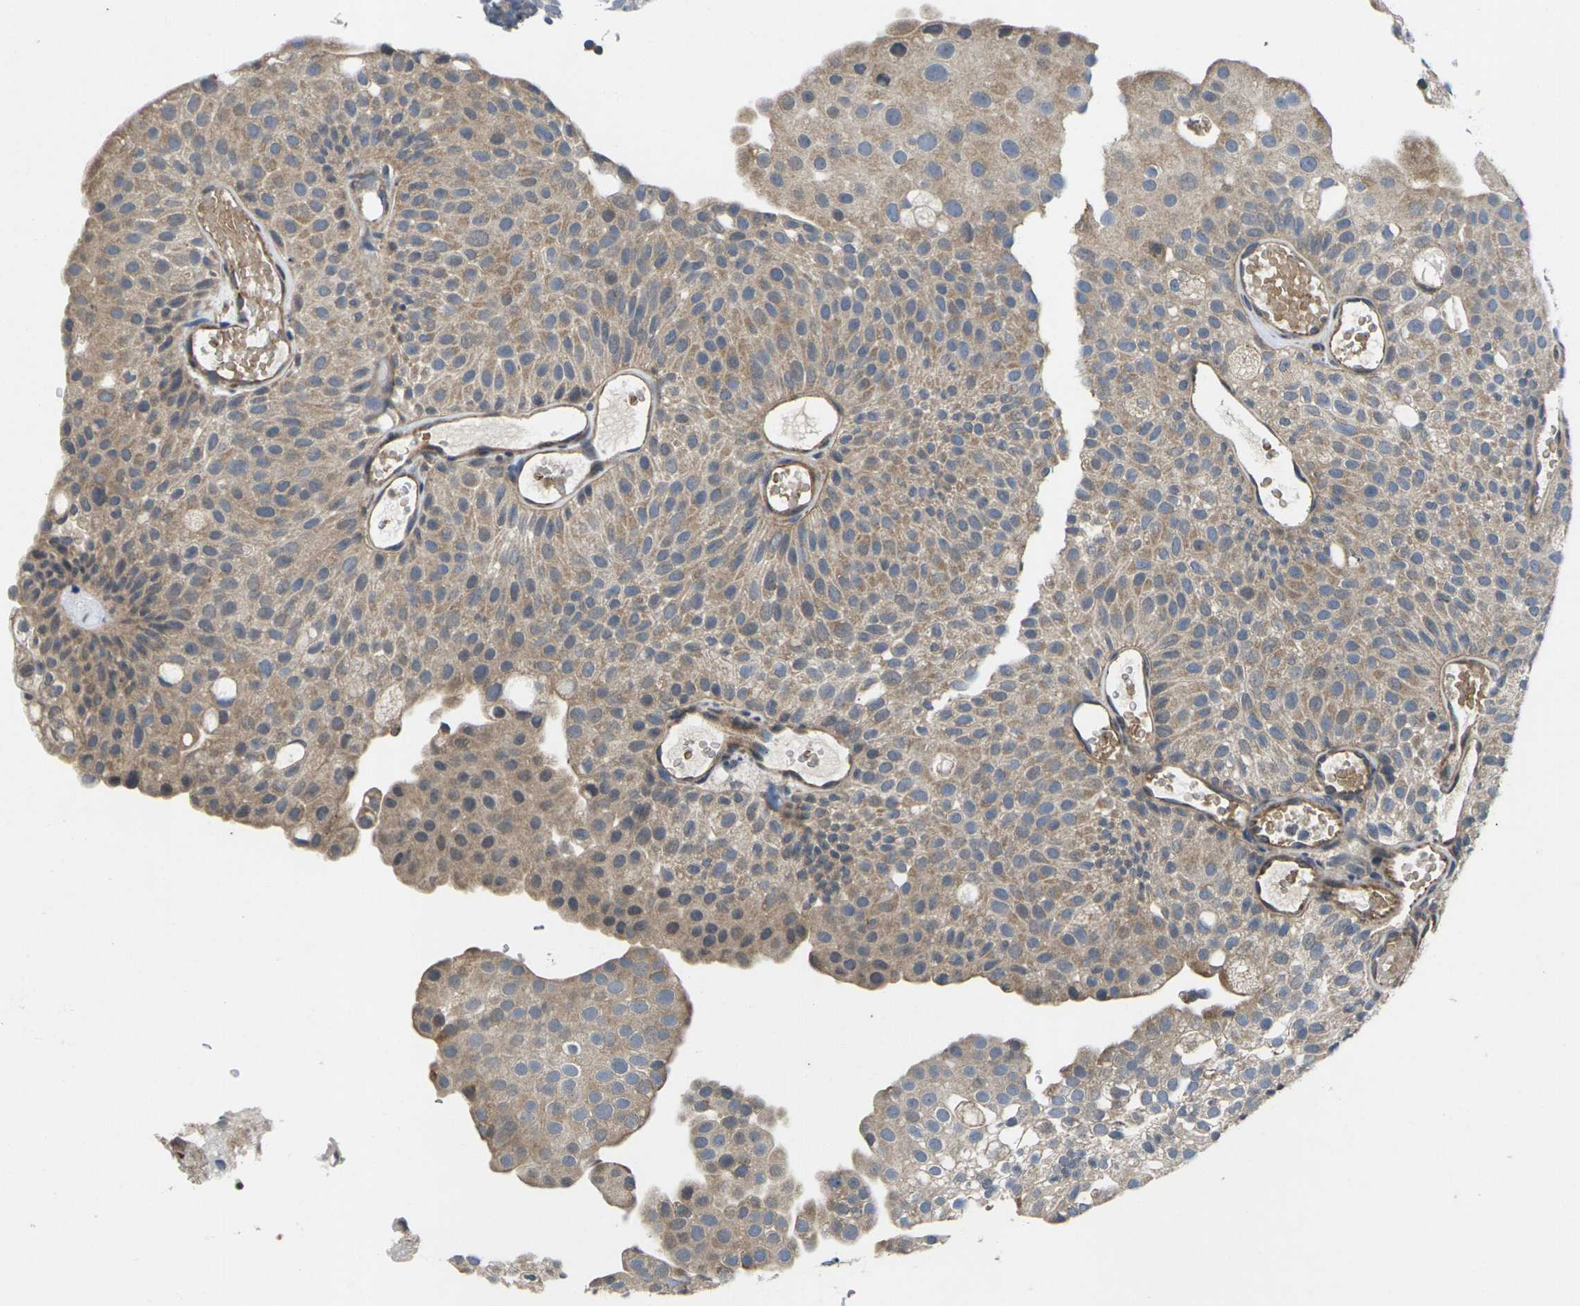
{"staining": {"intensity": "moderate", "quantity": ">75%", "location": "cytoplasmic/membranous"}, "tissue": "urothelial cancer", "cell_type": "Tumor cells", "image_type": "cancer", "snomed": [{"axis": "morphology", "description": "Urothelial carcinoma, Low grade"}, {"axis": "topography", "description": "Urinary bladder"}], "caption": "Protein expression analysis of urothelial cancer shows moderate cytoplasmic/membranous expression in about >75% of tumor cells. (Brightfield microscopy of DAB IHC at high magnification).", "gene": "DKK2", "patient": {"sex": "male", "age": 78}}